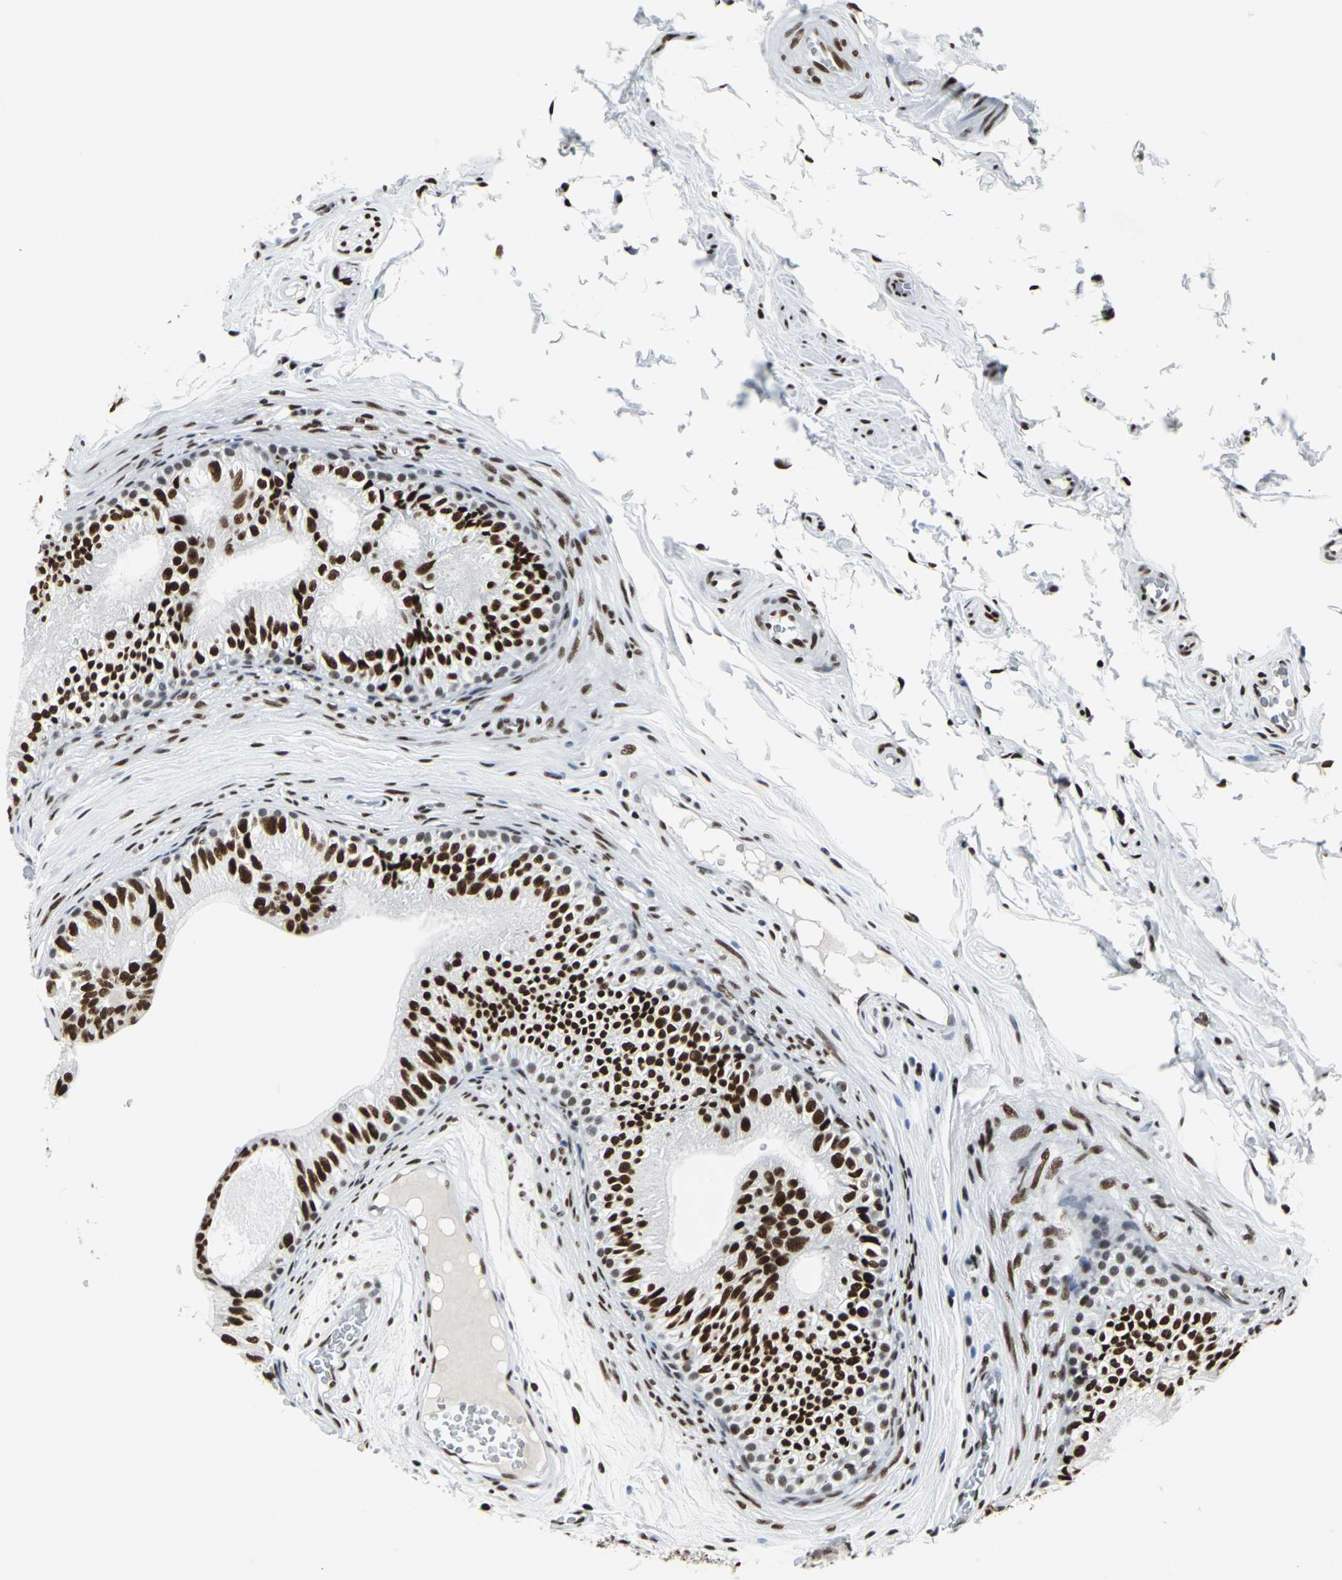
{"staining": {"intensity": "strong", "quantity": ">75%", "location": "nuclear"}, "tissue": "epididymis", "cell_type": "Glandular cells", "image_type": "normal", "snomed": [{"axis": "morphology", "description": "Normal tissue, NOS"}, {"axis": "topography", "description": "Testis"}, {"axis": "topography", "description": "Epididymis"}], "caption": "A brown stain shows strong nuclear positivity of a protein in glandular cells of unremarkable epididymis.", "gene": "HDAC2", "patient": {"sex": "male", "age": 36}}